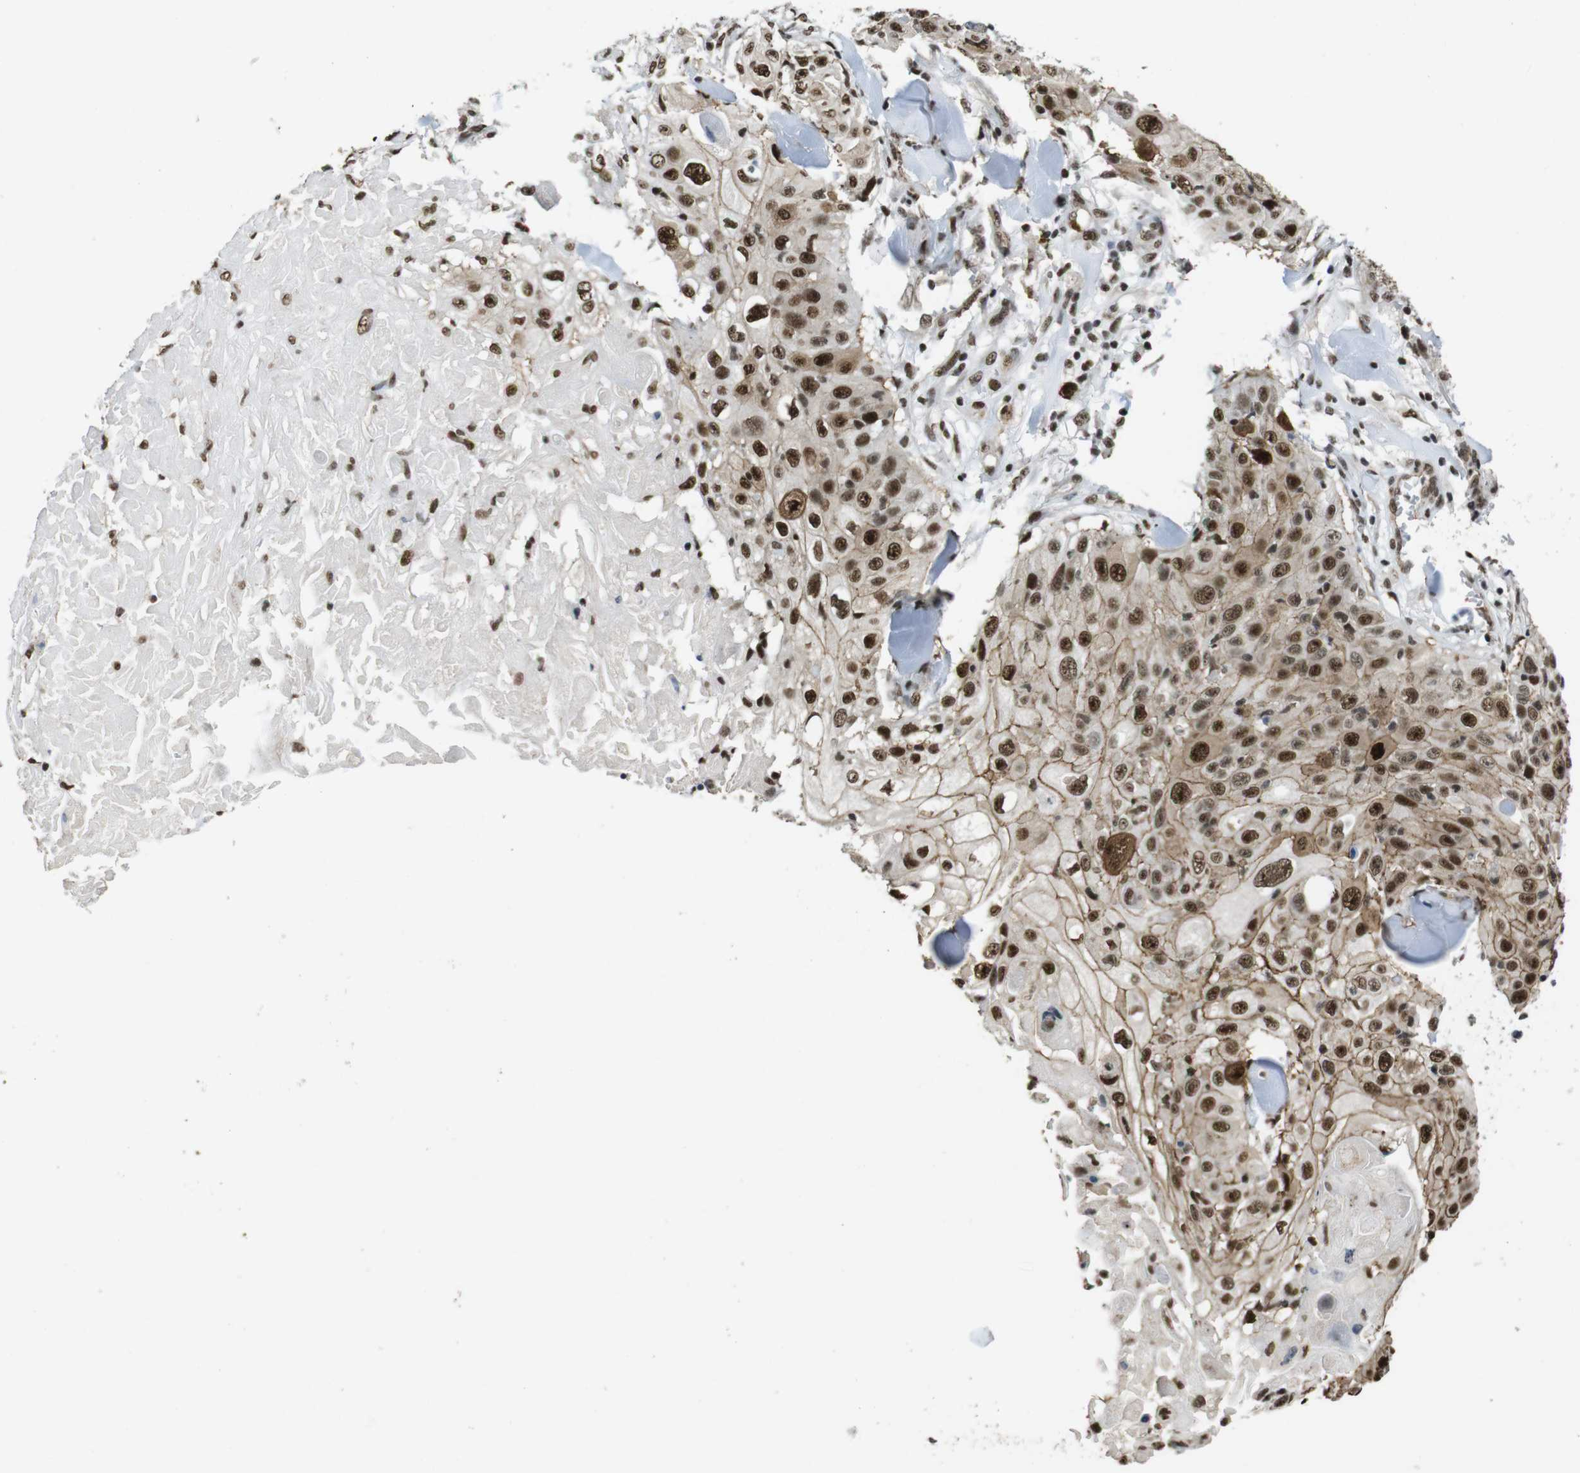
{"staining": {"intensity": "strong", "quantity": ">75%", "location": "nuclear"}, "tissue": "skin cancer", "cell_type": "Tumor cells", "image_type": "cancer", "snomed": [{"axis": "morphology", "description": "Squamous cell carcinoma, NOS"}, {"axis": "topography", "description": "Skin"}], "caption": "Human skin squamous cell carcinoma stained with a brown dye shows strong nuclear positive staining in about >75% of tumor cells.", "gene": "CSNK2B", "patient": {"sex": "male", "age": 86}}